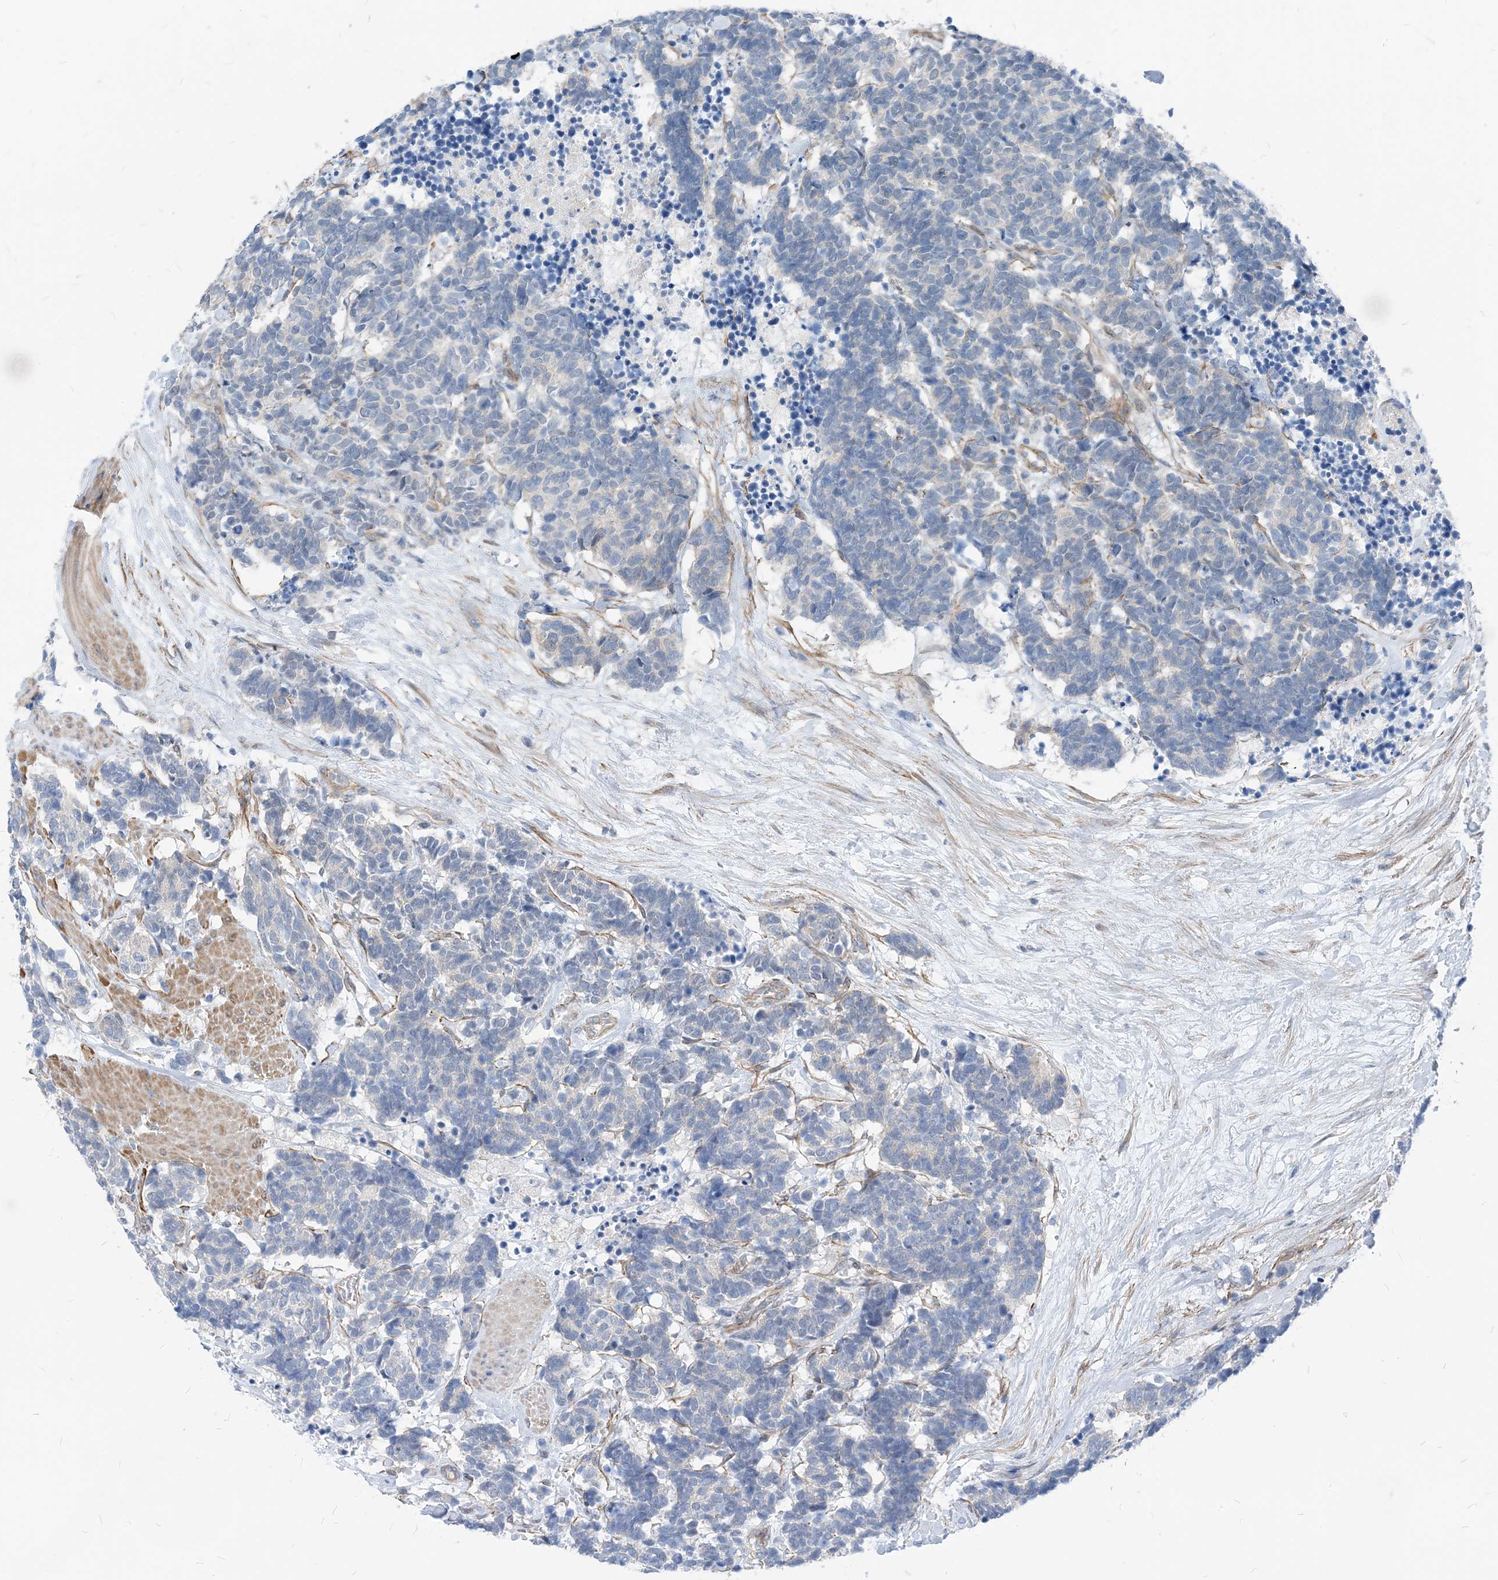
{"staining": {"intensity": "negative", "quantity": "none", "location": "none"}, "tissue": "carcinoid", "cell_type": "Tumor cells", "image_type": "cancer", "snomed": [{"axis": "morphology", "description": "Carcinoma, NOS"}, {"axis": "morphology", "description": "Carcinoid, malignant, NOS"}, {"axis": "topography", "description": "Urinary bladder"}], "caption": "Human carcinoma stained for a protein using immunohistochemistry (IHC) exhibits no expression in tumor cells.", "gene": "PLEKHA3", "patient": {"sex": "male", "age": 57}}